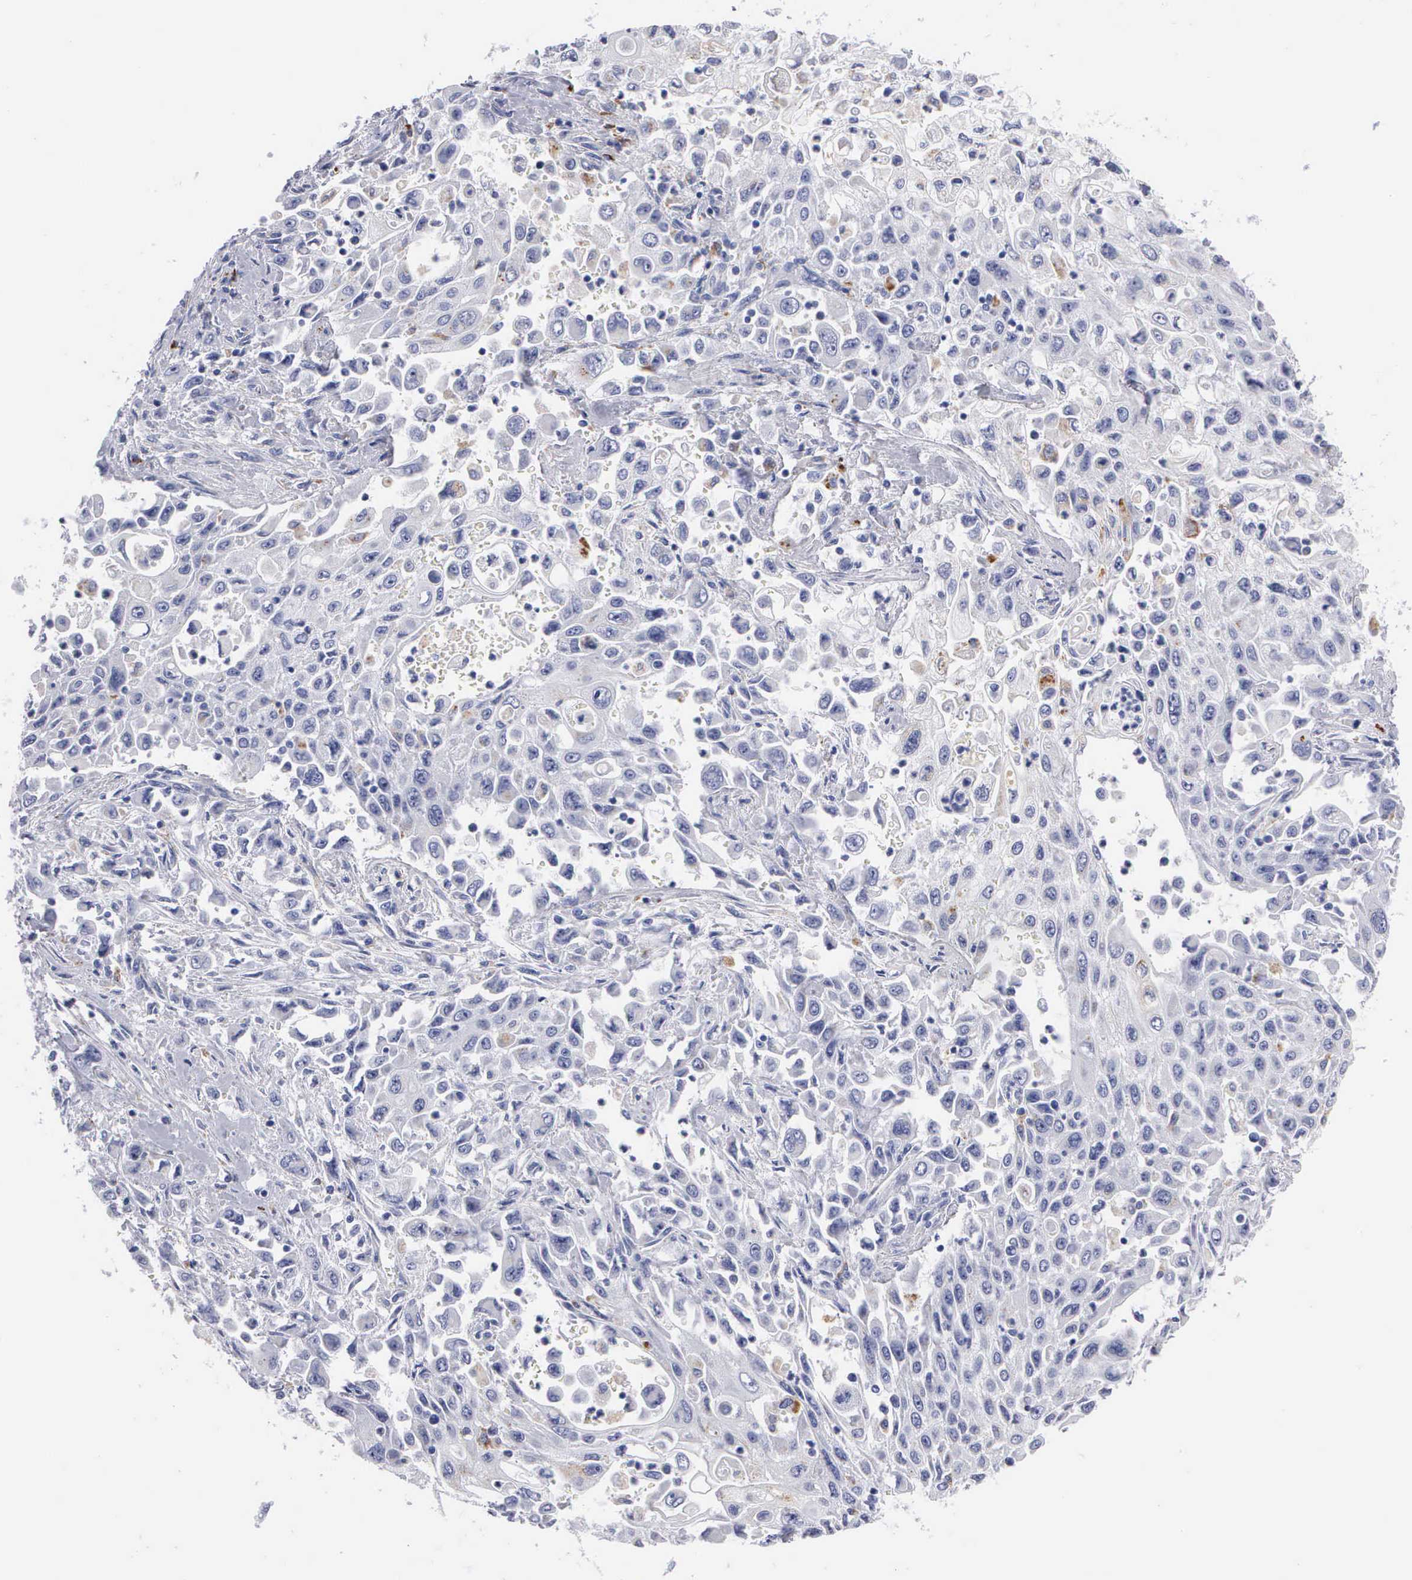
{"staining": {"intensity": "negative", "quantity": "none", "location": "none"}, "tissue": "pancreatic cancer", "cell_type": "Tumor cells", "image_type": "cancer", "snomed": [{"axis": "morphology", "description": "Adenocarcinoma, NOS"}, {"axis": "topography", "description": "Pancreas"}], "caption": "Pancreatic adenocarcinoma stained for a protein using IHC exhibits no expression tumor cells.", "gene": "CTSL", "patient": {"sex": "male", "age": 70}}